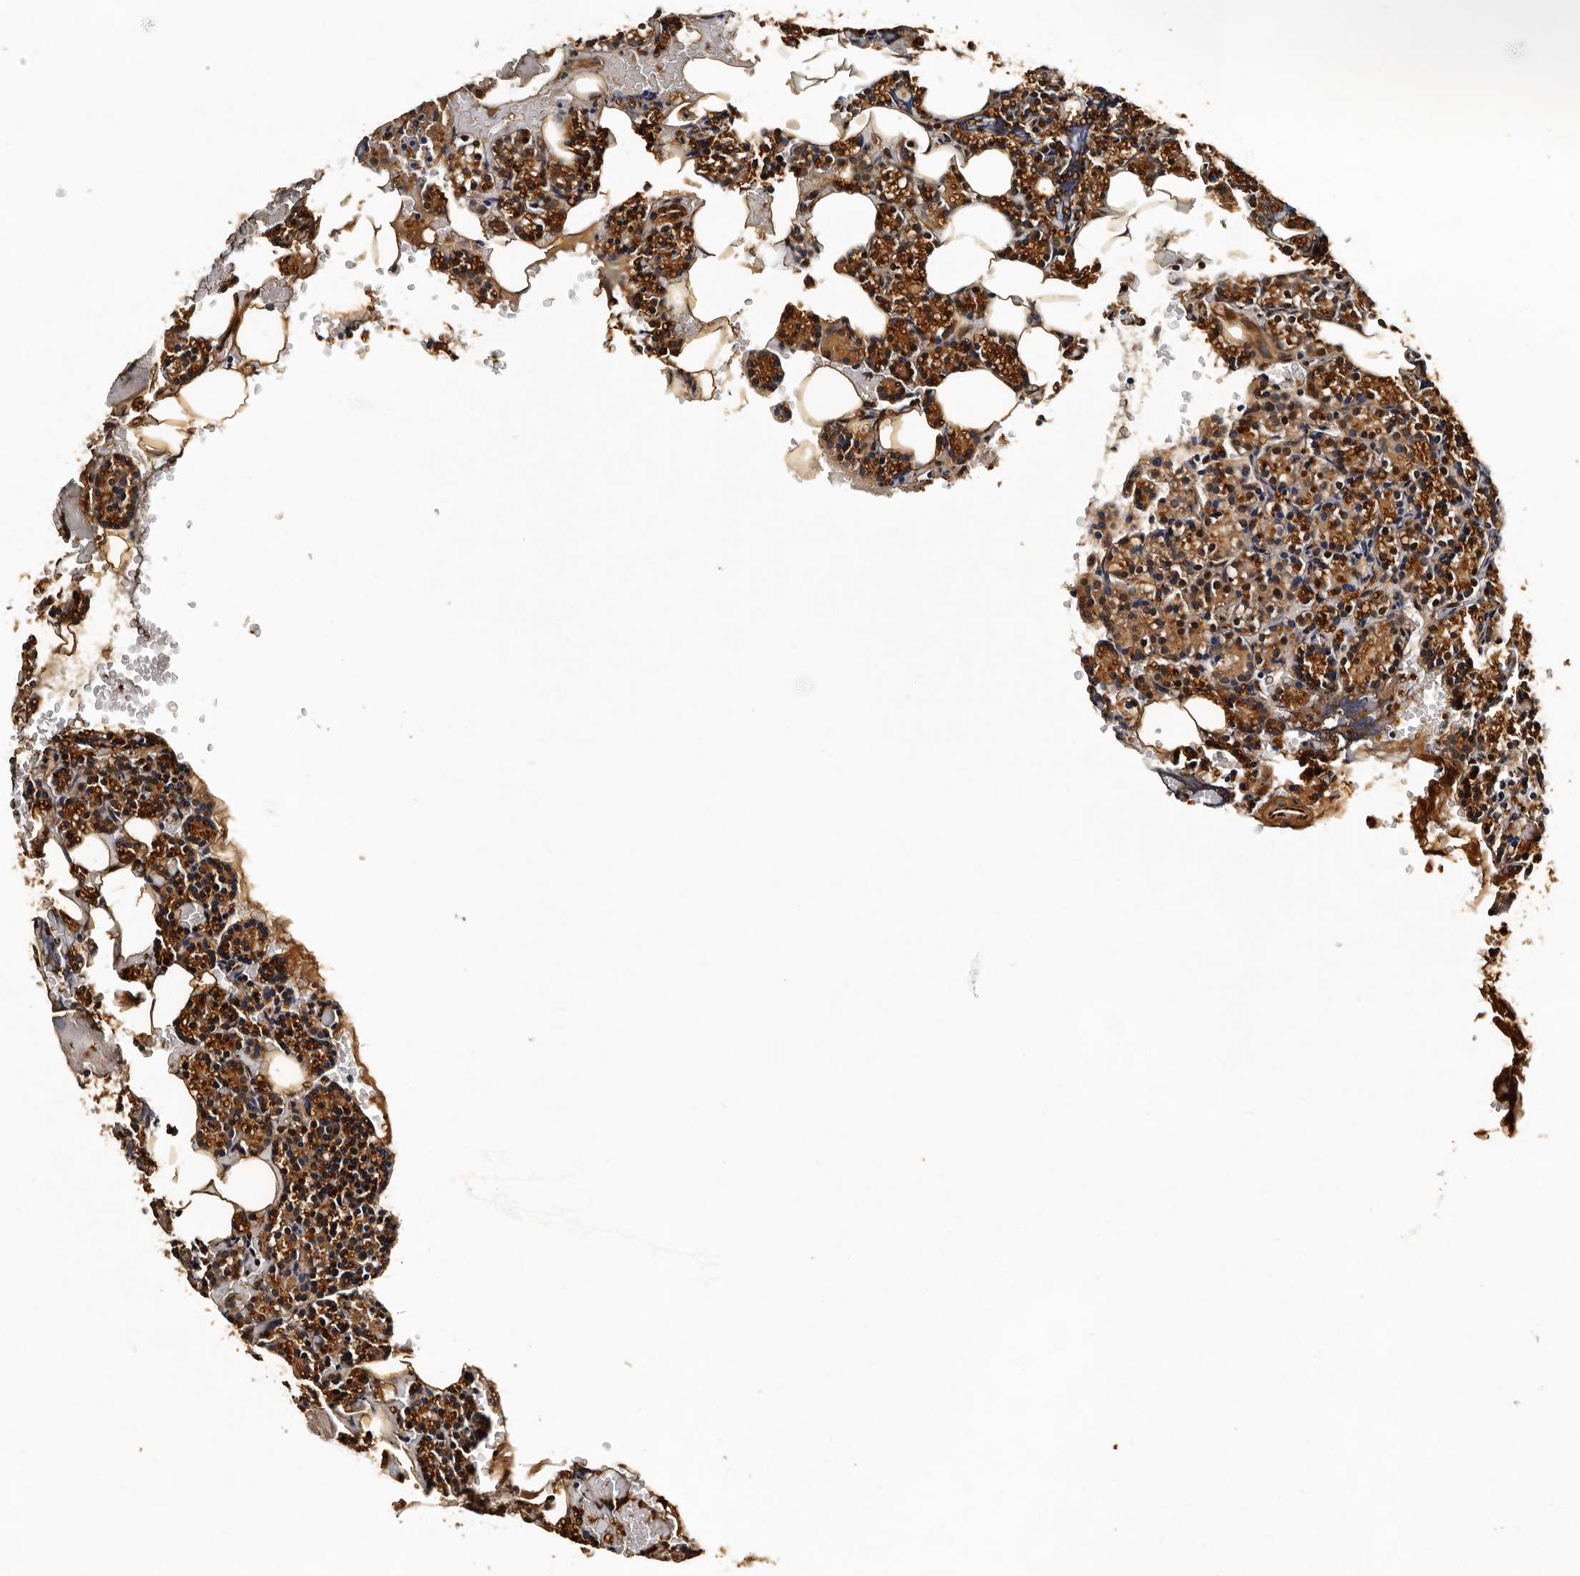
{"staining": {"intensity": "moderate", "quantity": ">75%", "location": "cytoplasmic/membranous"}, "tissue": "parathyroid gland", "cell_type": "Glandular cells", "image_type": "normal", "snomed": [{"axis": "morphology", "description": "Normal tissue, NOS"}, {"axis": "topography", "description": "Parathyroid gland"}], "caption": "Moderate cytoplasmic/membranous protein positivity is identified in approximately >75% of glandular cells in parathyroid gland.", "gene": "CPNE3", "patient": {"sex": "female", "age": 78}}